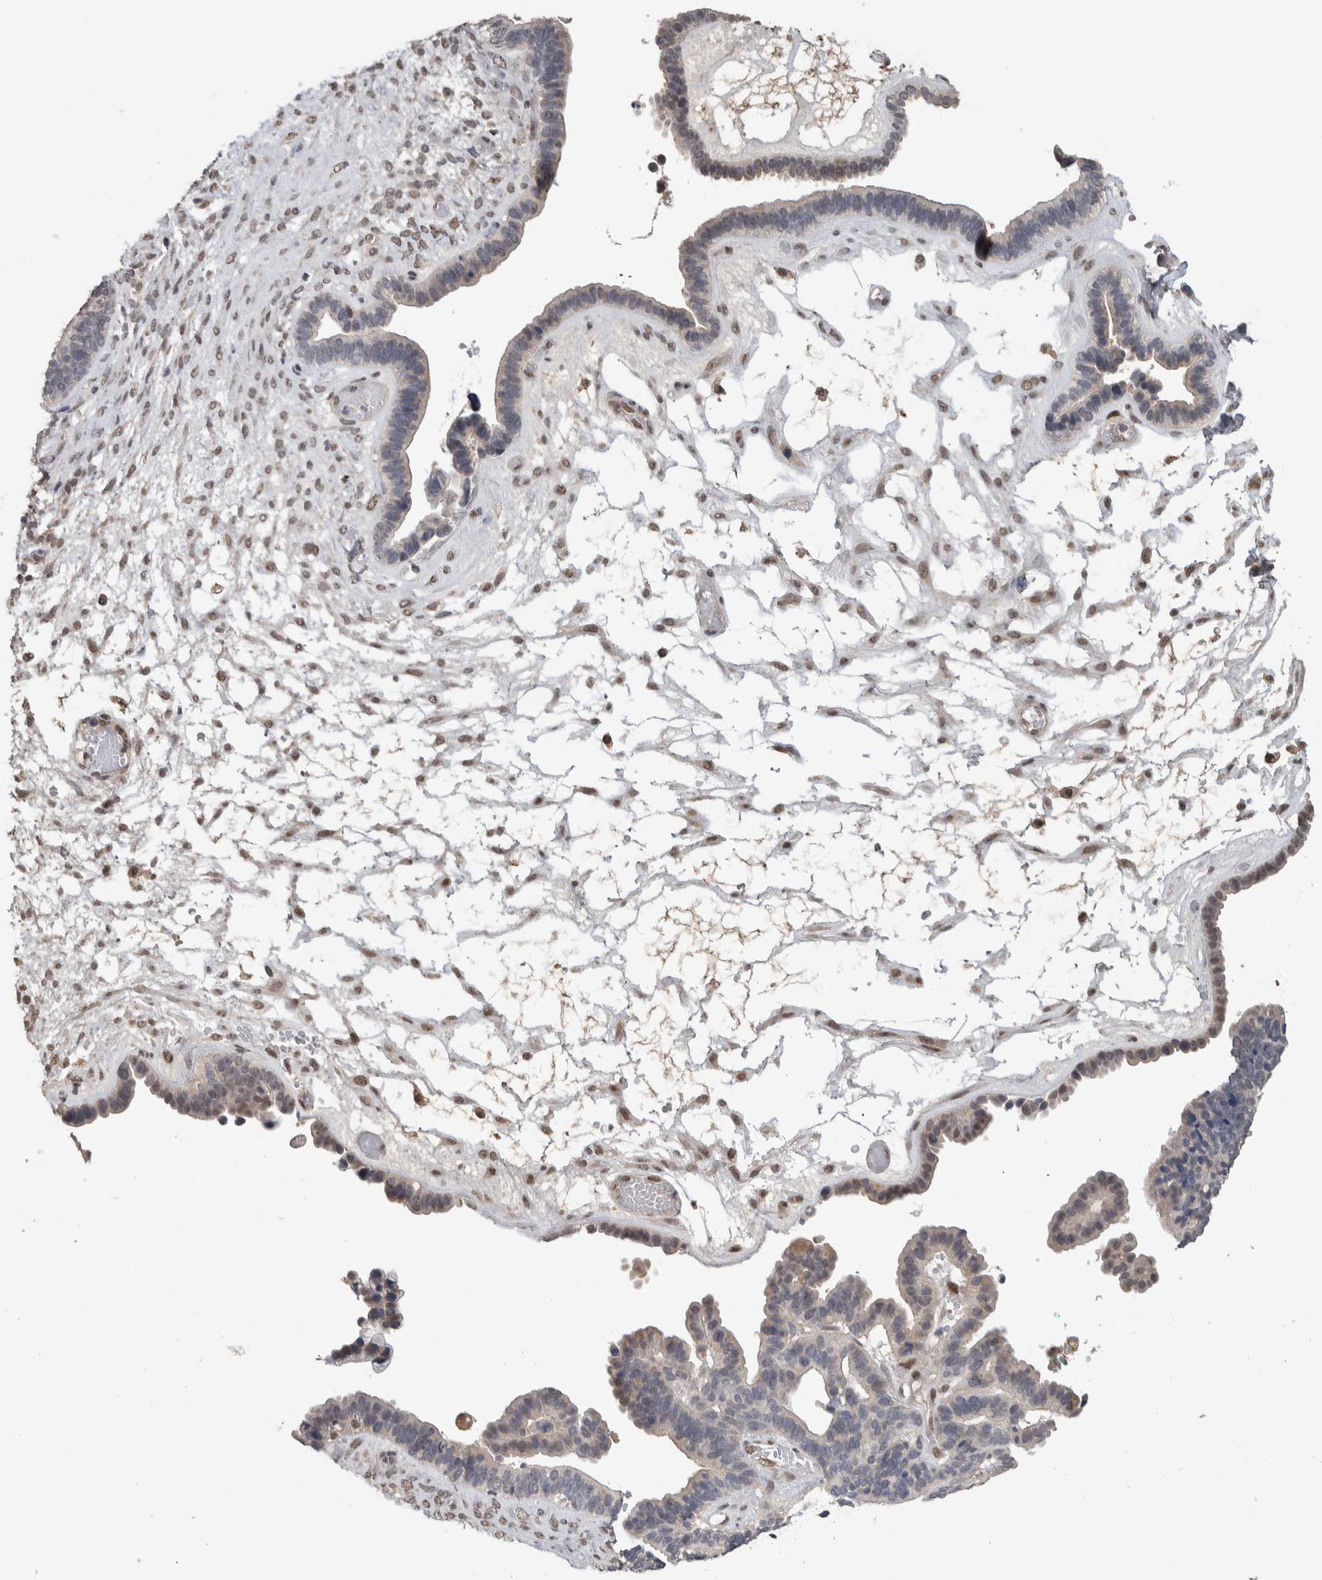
{"staining": {"intensity": "negative", "quantity": "none", "location": "none"}, "tissue": "ovarian cancer", "cell_type": "Tumor cells", "image_type": "cancer", "snomed": [{"axis": "morphology", "description": "Cystadenocarcinoma, serous, NOS"}, {"axis": "topography", "description": "Ovary"}], "caption": "Tumor cells are negative for brown protein staining in ovarian serous cystadenocarcinoma.", "gene": "CYSRT1", "patient": {"sex": "female", "age": 56}}